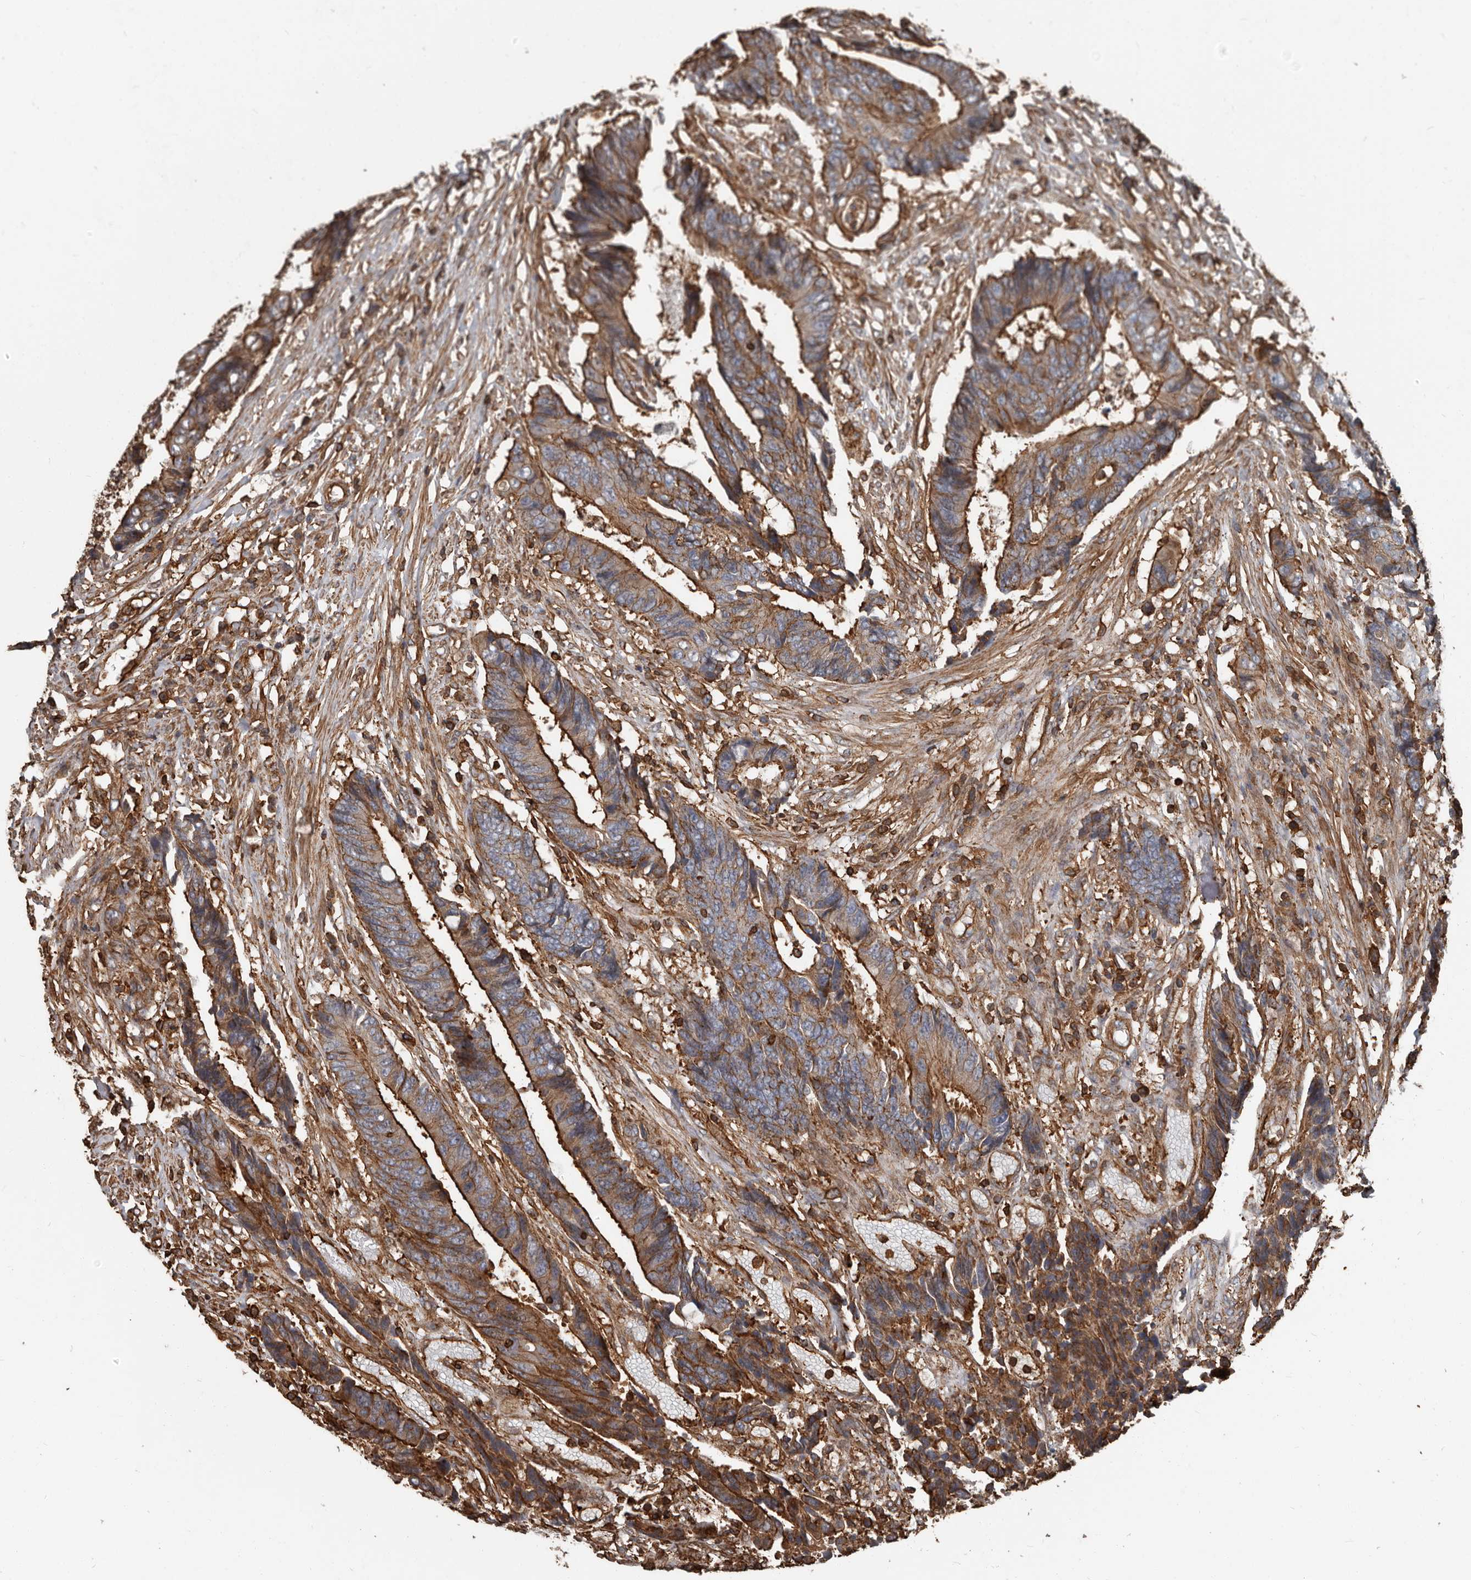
{"staining": {"intensity": "strong", "quantity": "25%-75%", "location": "cytoplasmic/membranous"}, "tissue": "colorectal cancer", "cell_type": "Tumor cells", "image_type": "cancer", "snomed": [{"axis": "morphology", "description": "Adenocarcinoma, NOS"}, {"axis": "topography", "description": "Rectum"}], "caption": "Adenocarcinoma (colorectal) stained with DAB immunohistochemistry (IHC) reveals high levels of strong cytoplasmic/membranous staining in about 25%-75% of tumor cells. The protein of interest is stained brown, and the nuclei are stained in blue (DAB IHC with brightfield microscopy, high magnification).", "gene": "DENND6B", "patient": {"sex": "male", "age": 84}}